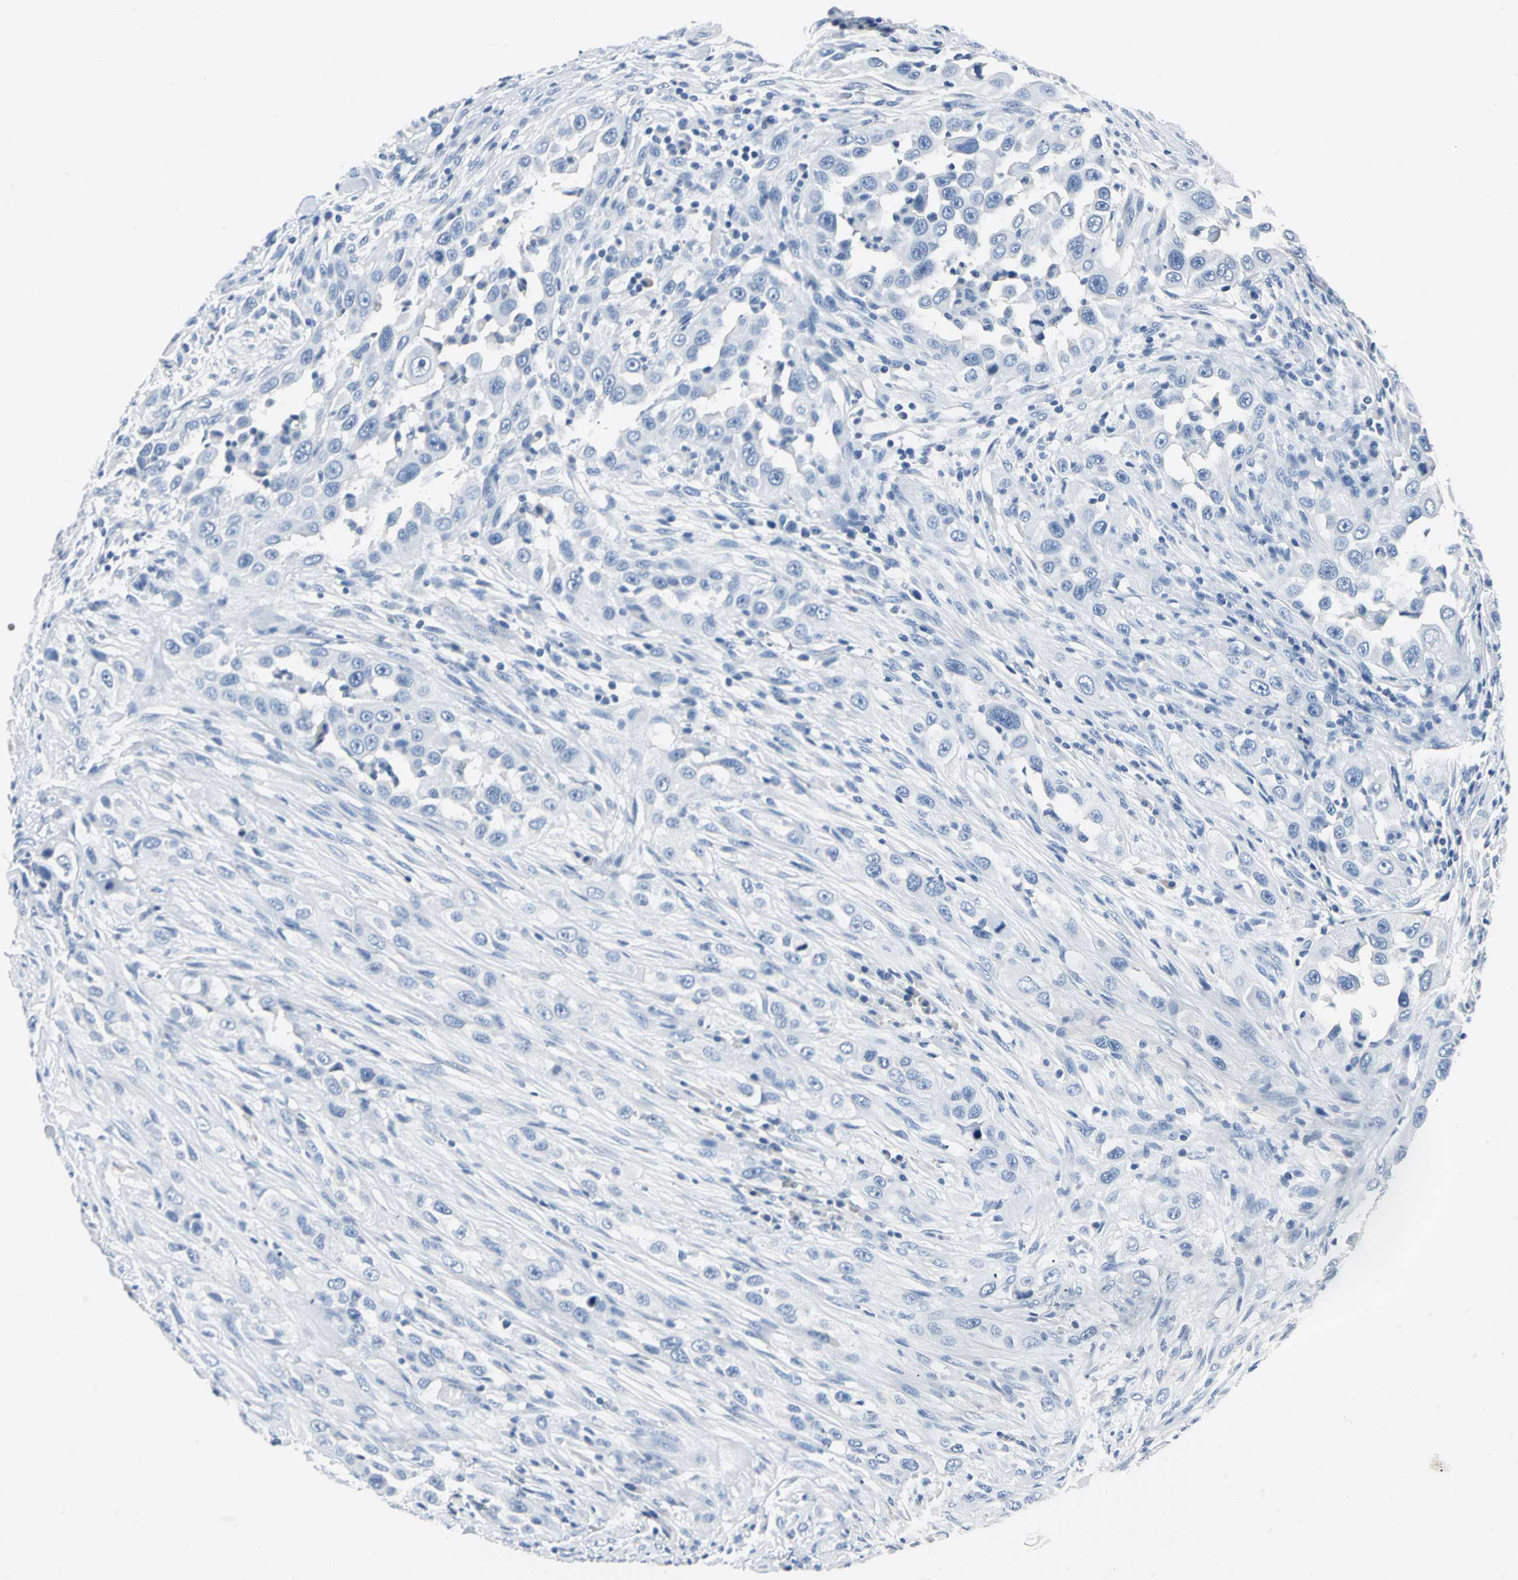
{"staining": {"intensity": "negative", "quantity": "none", "location": "none"}, "tissue": "head and neck cancer", "cell_type": "Tumor cells", "image_type": "cancer", "snomed": [{"axis": "morphology", "description": "Carcinoma, NOS"}, {"axis": "topography", "description": "Head-Neck"}], "caption": "An IHC photomicrograph of head and neck cancer is shown. There is no staining in tumor cells of head and neck cancer.", "gene": "RIPOR1", "patient": {"sex": "male", "age": 87}}